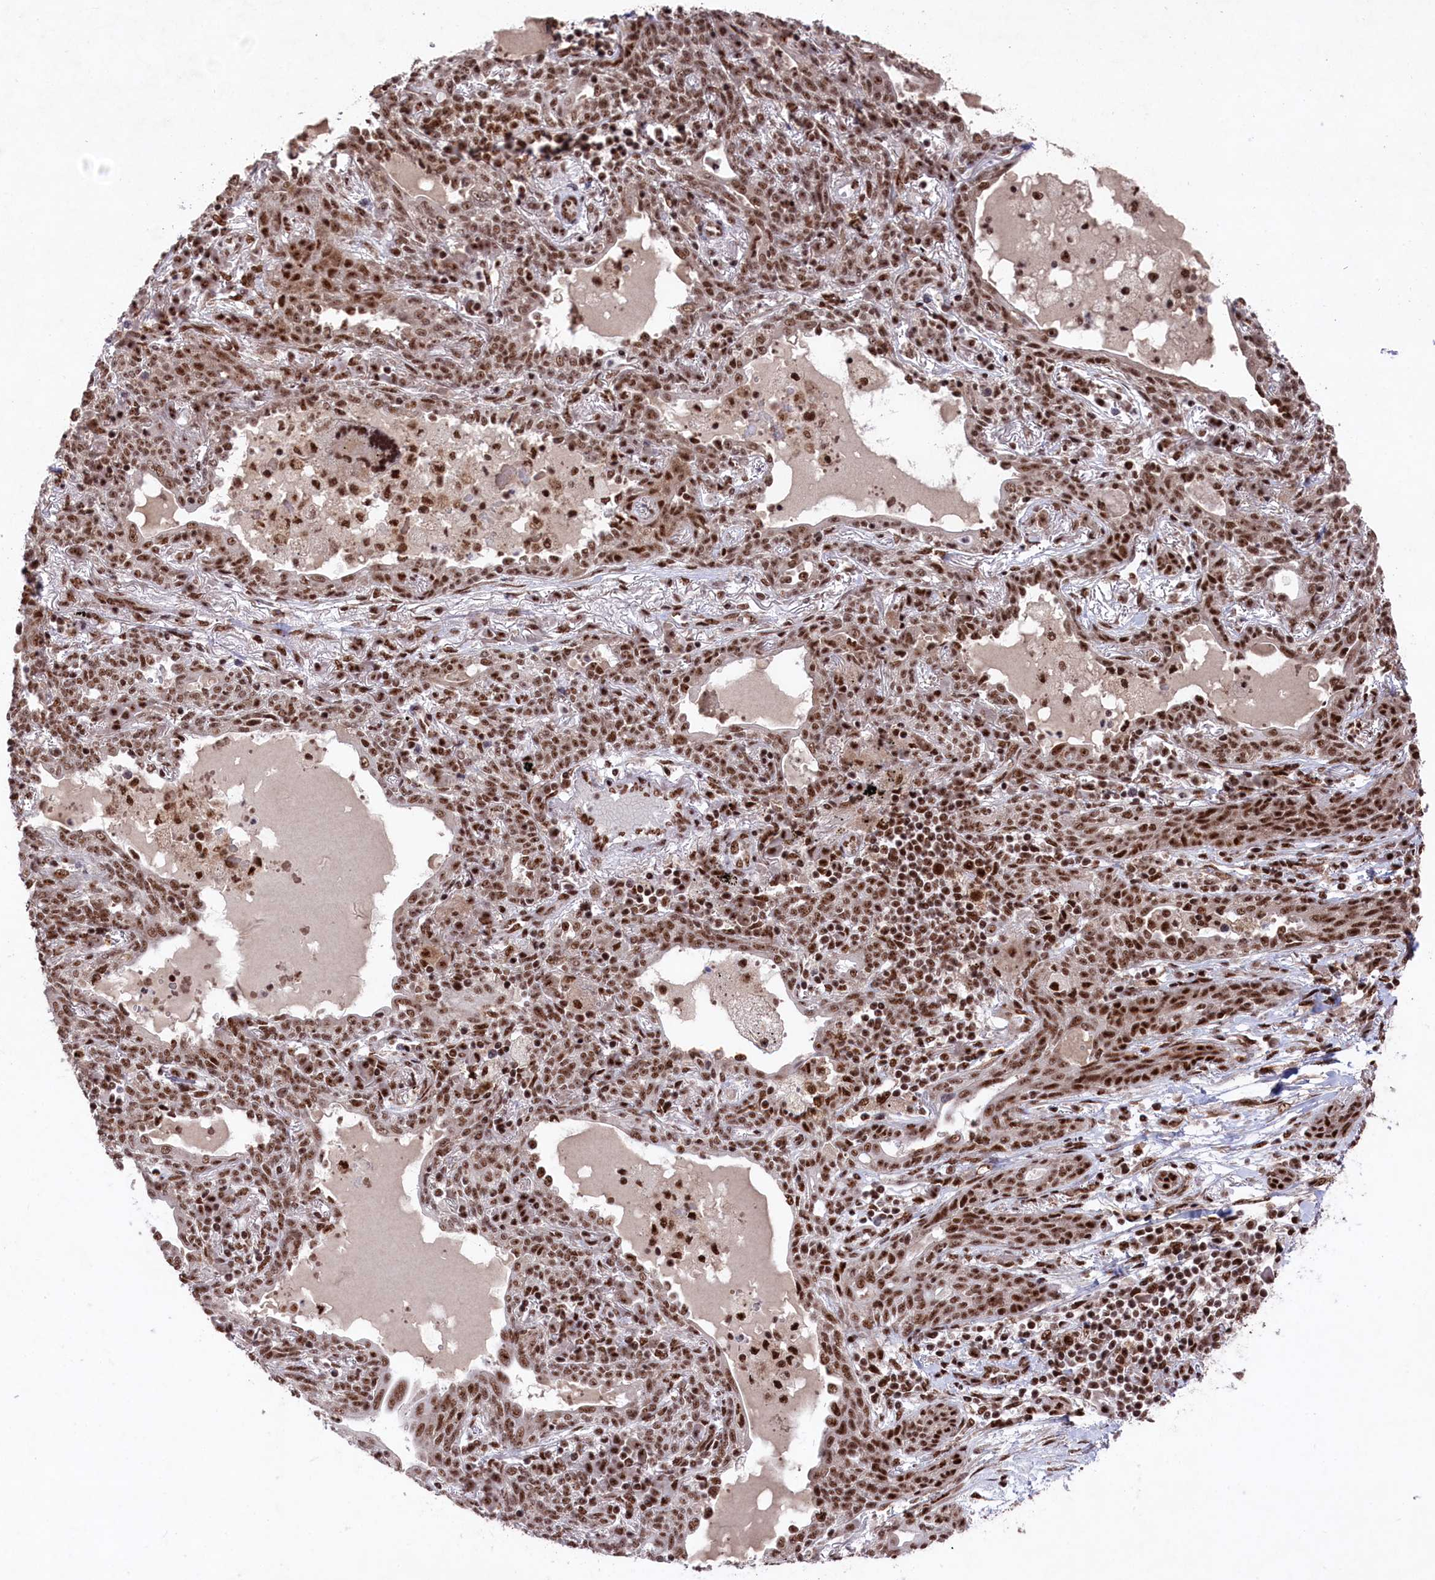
{"staining": {"intensity": "moderate", "quantity": ">75%", "location": "nuclear"}, "tissue": "lung cancer", "cell_type": "Tumor cells", "image_type": "cancer", "snomed": [{"axis": "morphology", "description": "Squamous cell carcinoma, NOS"}, {"axis": "topography", "description": "Lung"}], "caption": "Immunohistochemistry (IHC) of human lung cancer shows medium levels of moderate nuclear staining in about >75% of tumor cells.", "gene": "PRPF31", "patient": {"sex": "female", "age": 70}}